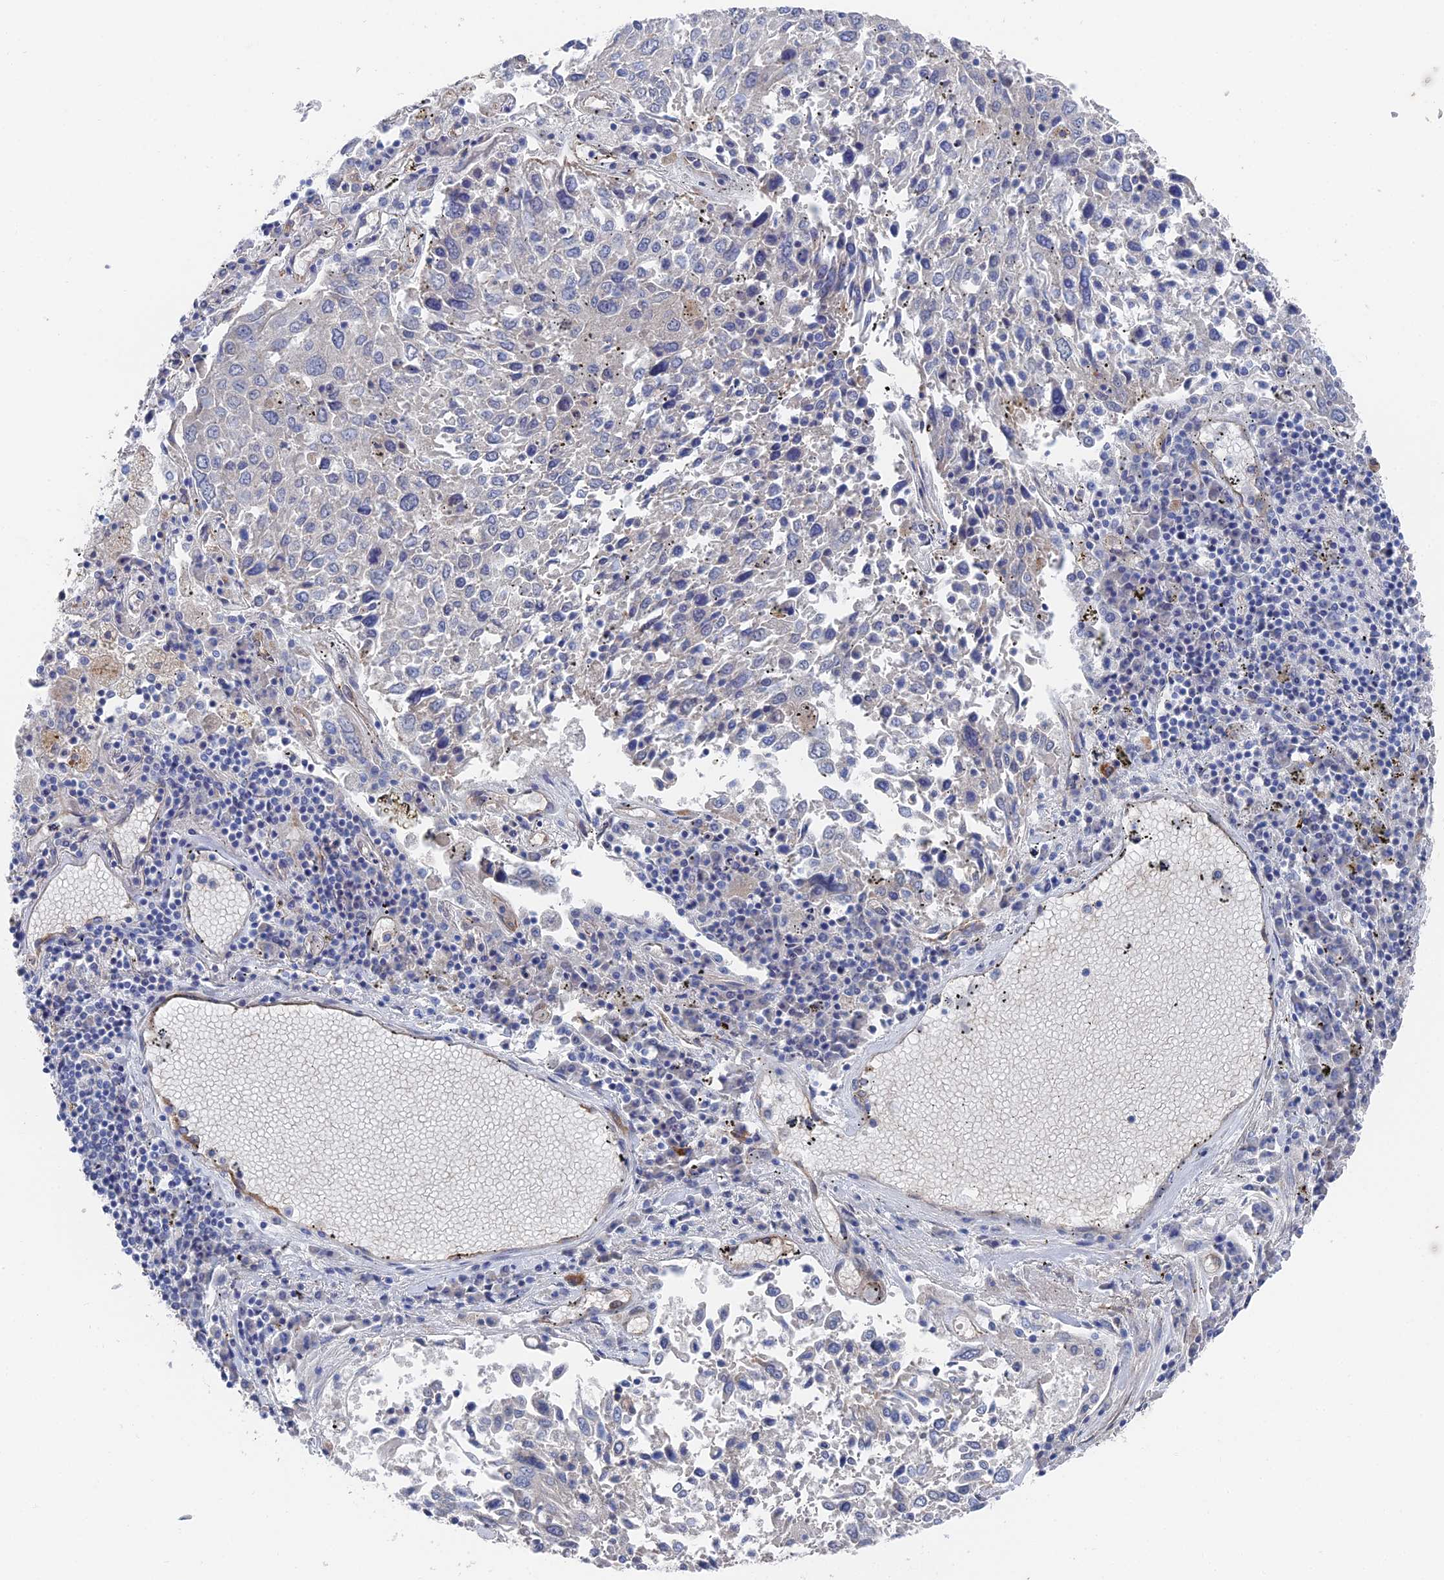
{"staining": {"intensity": "negative", "quantity": "none", "location": "none"}, "tissue": "lung cancer", "cell_type": "Tumor cells", "image_type": "cancer", "snomed": [{"axis": "morphology", "description": "Squamous cell carcinoma, NOS"}, {"axis": "topography", "description": "Lung"}], "caption": "Lung cancer (squamous cell carcinoma) was stained to show a protein in brown. There is no significant positivity in tumor cells.", "gene": "ARAP3", "patient": {"sex": "male", "age": 65}}